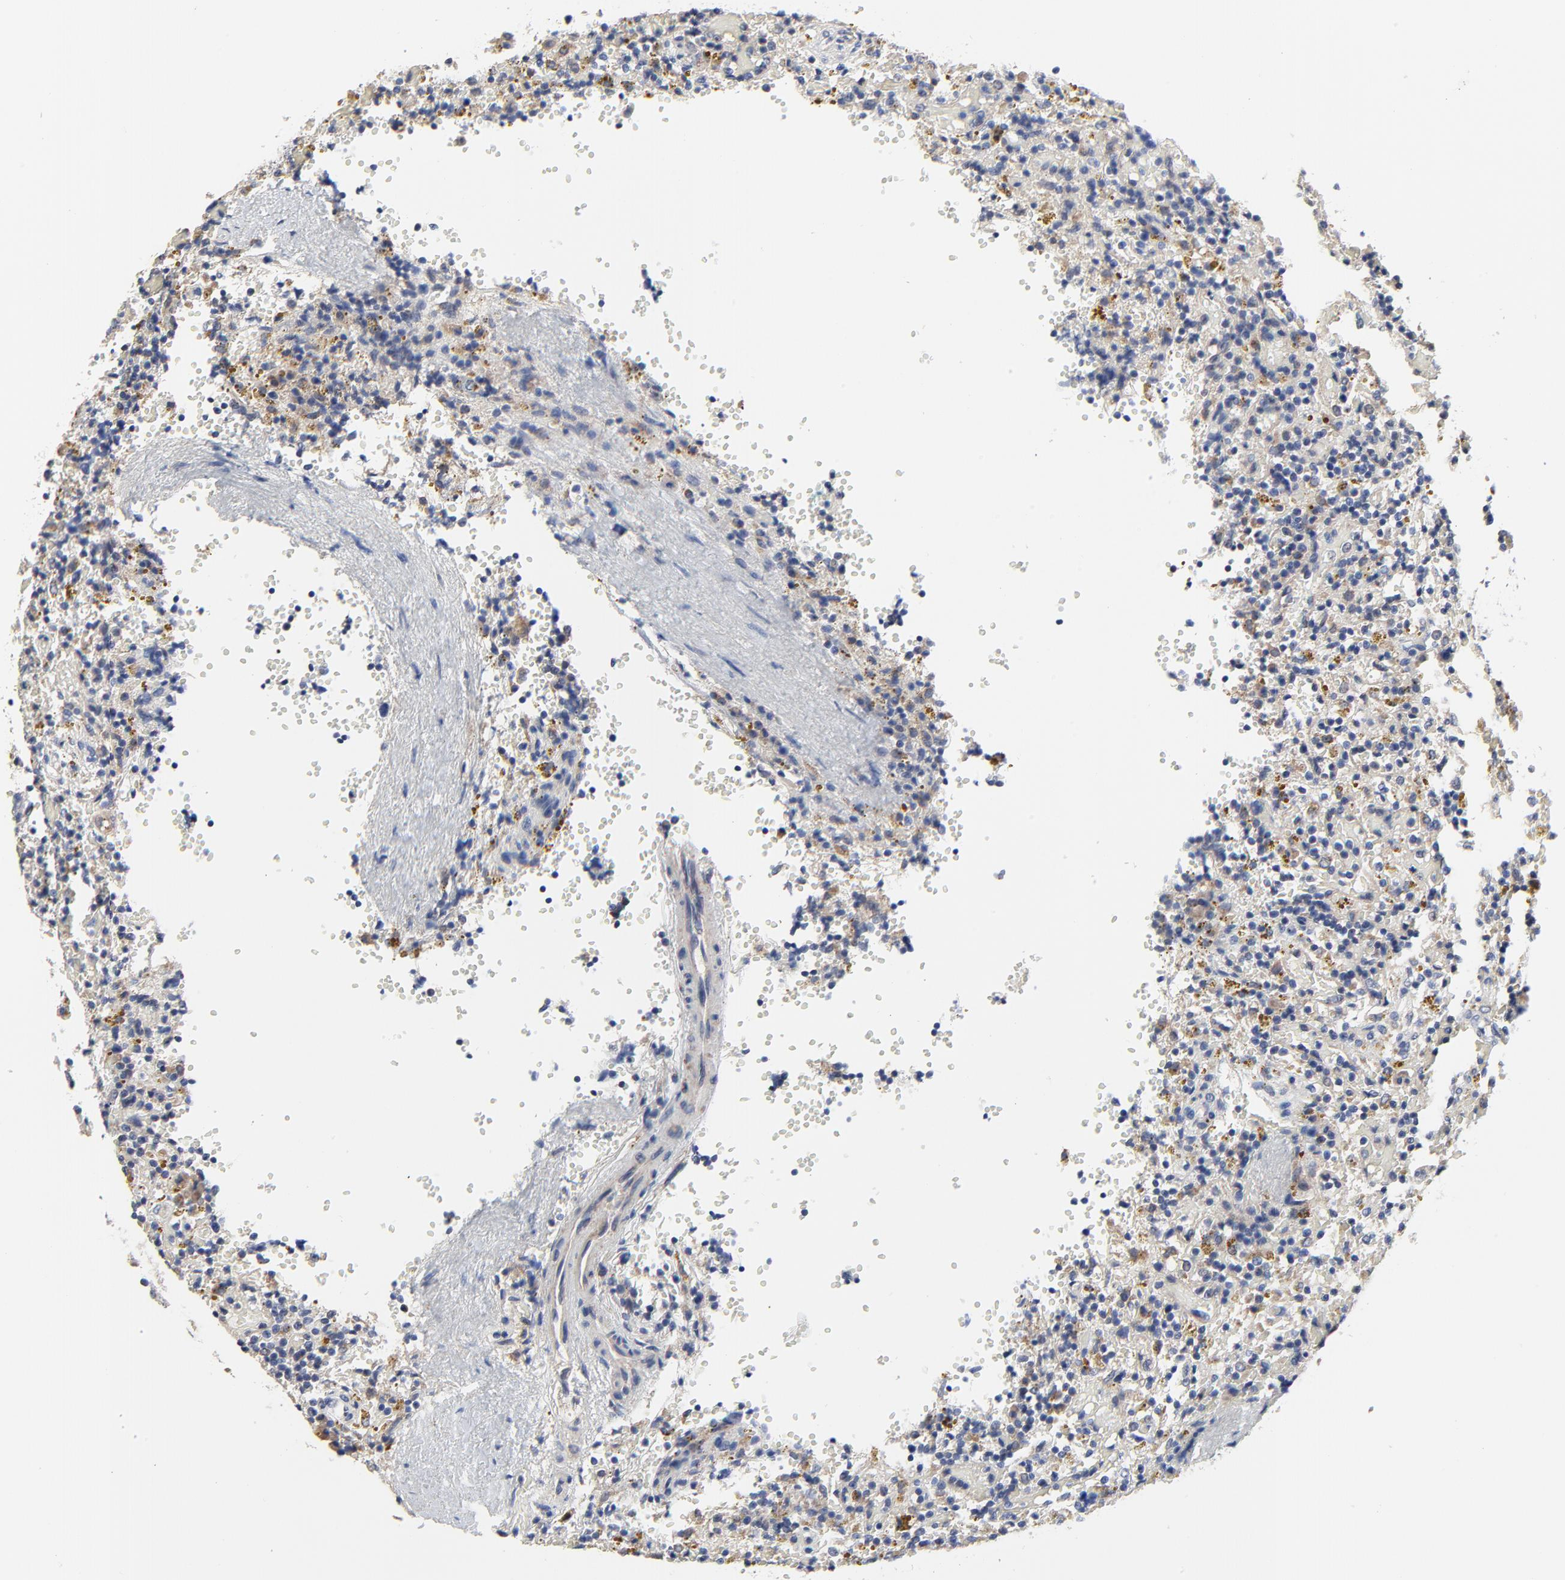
{"staining": {"intensity": "negative", "quantity": "none", "location": "none"}, "tissue": "lymphoma", "cell_type": "Tumor cells", "image_type": "cancer", "snomed": [{"axis": "morphology", "description": "Malignant lymphoma, non-Hodgkin's type, Low grade"}, {"axis": "topography", "description": "Spleen"}], "caption": "Micrograph shows no protein positivity in tumor cells of lymphoma tissue.", "gene": "DHRSX", "patient": {"sex": "female", "age": 65}}